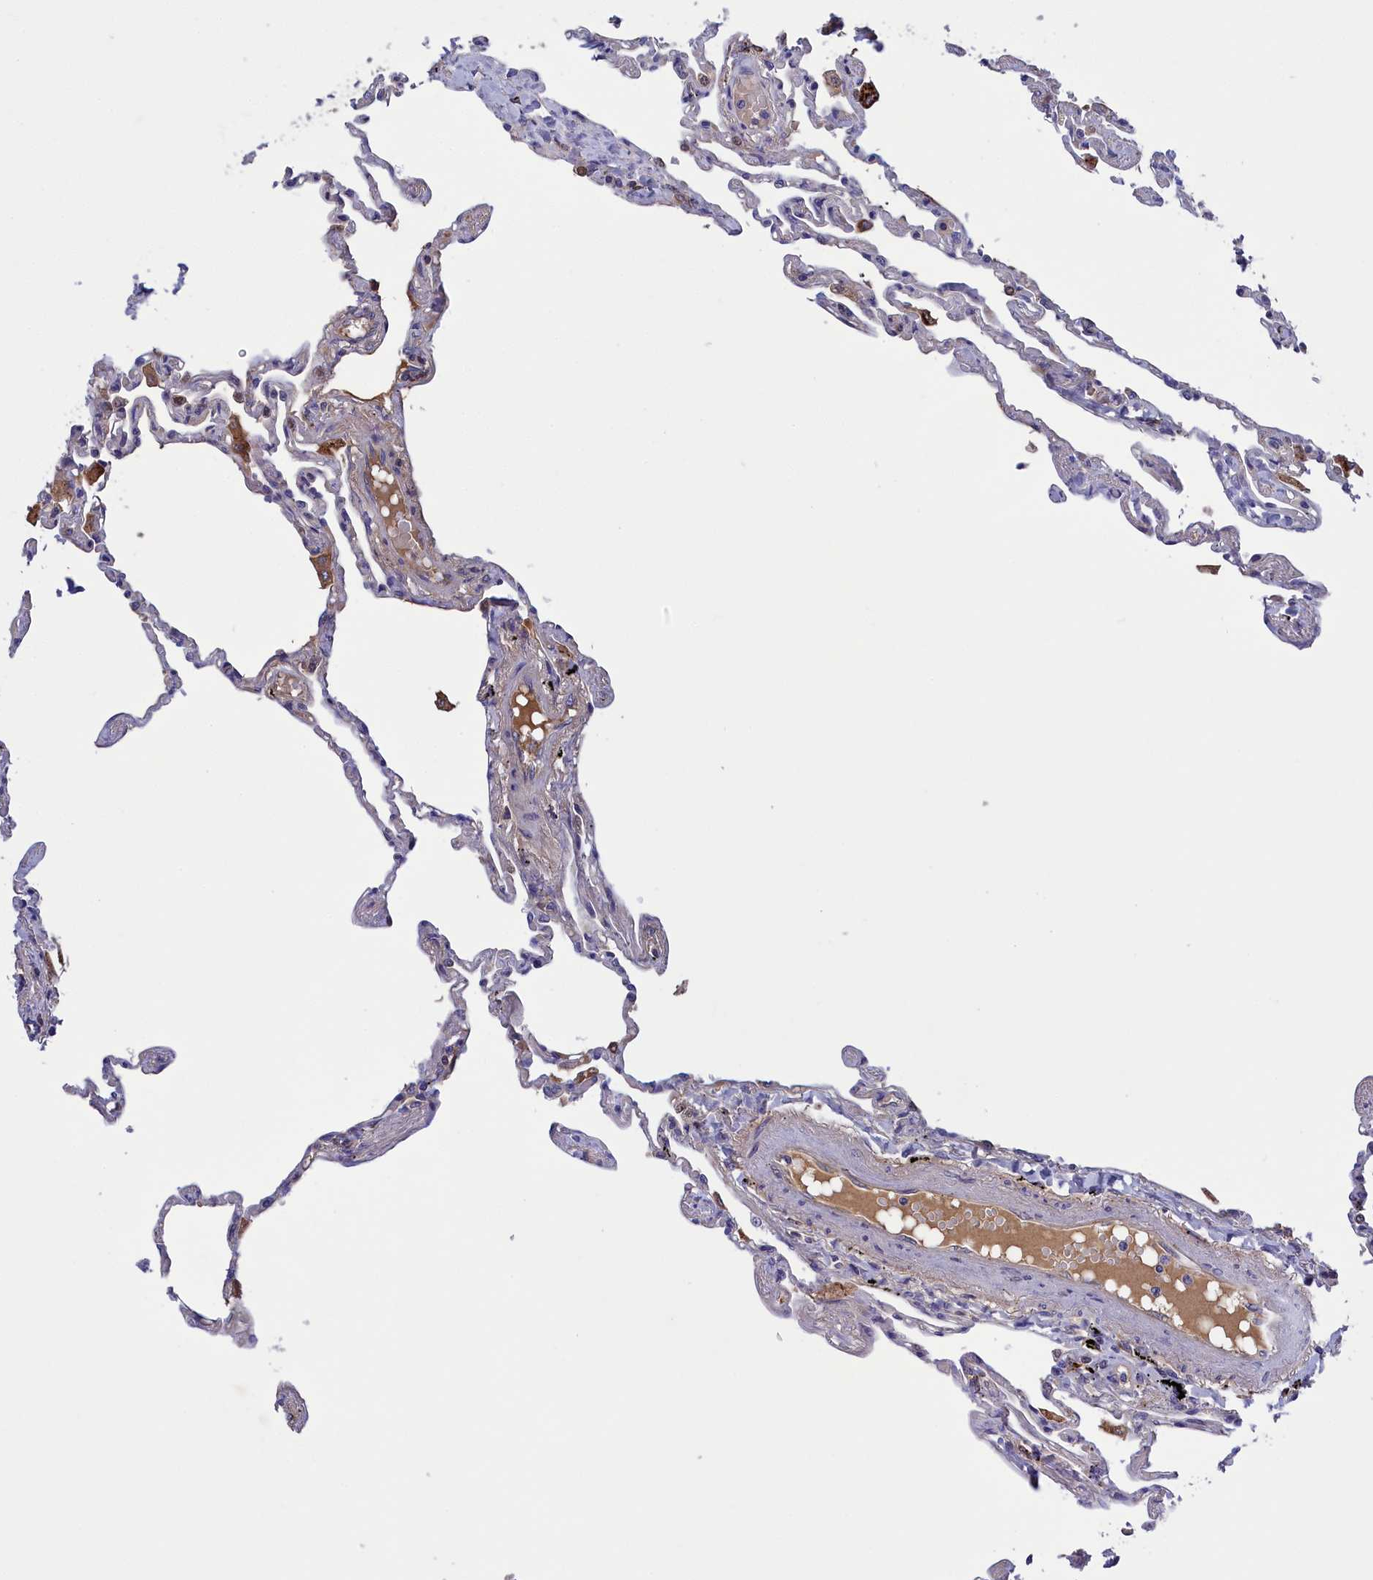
{"staining": {"intensity": "negative", "quantity": "none", "location": "none"}, "tissue": "lung", "cell_type": "Alveolar cells", "image_type": "normal", "snomed": [{"axis": "morphology", "description": "Normal tissue, NOS"}, {"axis": "topography", "description": "Lung"}], "caption": "An immunohistochemistry histopathology image of normal lung is shown. There is no staining in alveolar cells of lung. The staining is performed using DAB brown chromogen with nuclei counter-stained in using hematoxylin.", "gene": "STYX", "patient": {"sex": "female", "age": 67}}